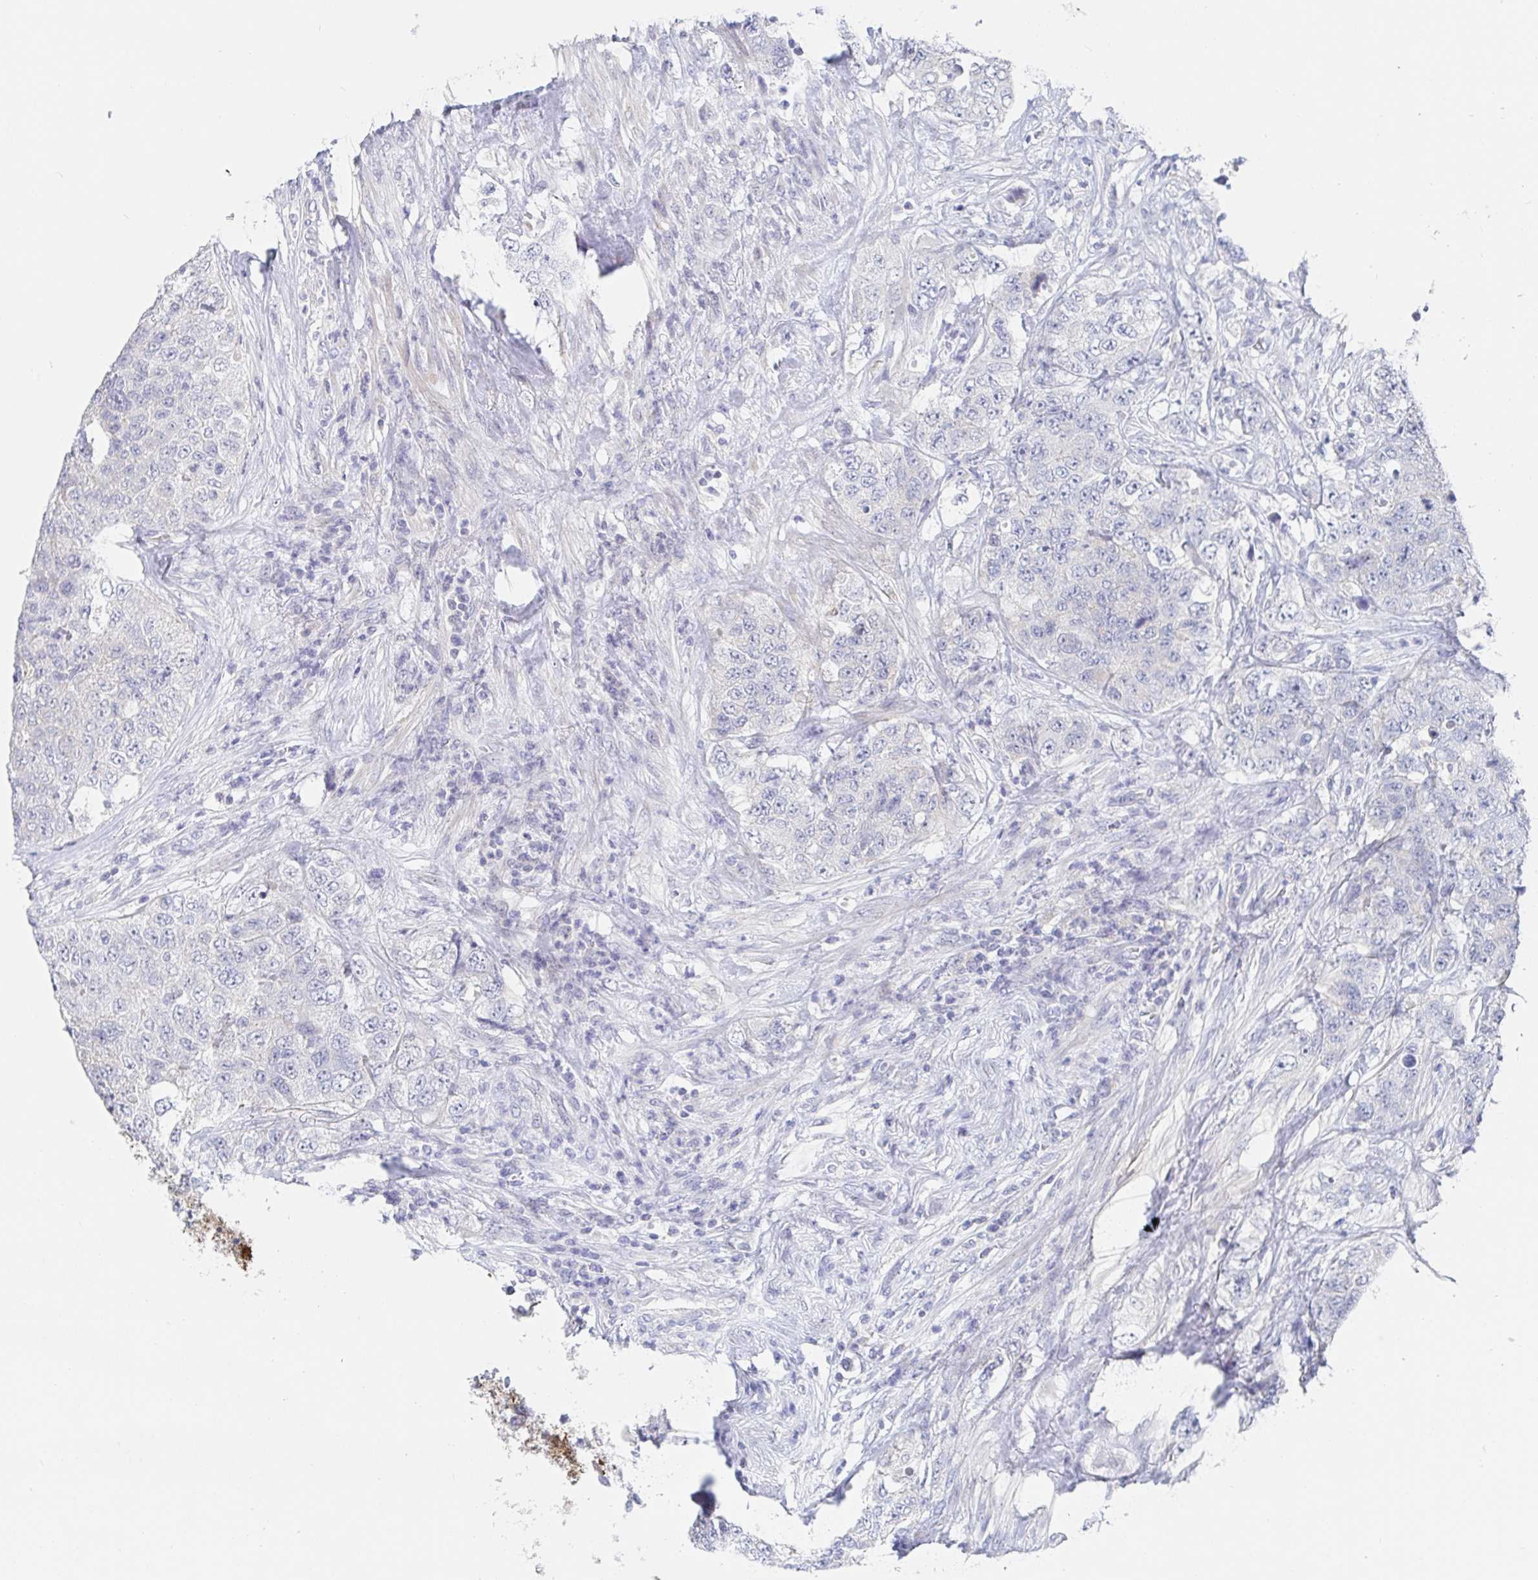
{"staining": {"intensity": "negative", "quantity": "none", "location": "none"}, "tissue": "urothelial cancer", "cell_type": "Tumor cells", "image_type": "cancer", "snomed": [{"axis": "morphology", "description": "Urothelial carcinoma, High grade"}, {"axis": "topography", "description": "Urinary bladder"}], "caption": "A high-resolution image shows immunohistochemistry staining of urothelial cancer, which demonstrates no significant positivity in tumor cells.", "gene": "ZNF430", "patient": {"sex": "female", "age": 78}}